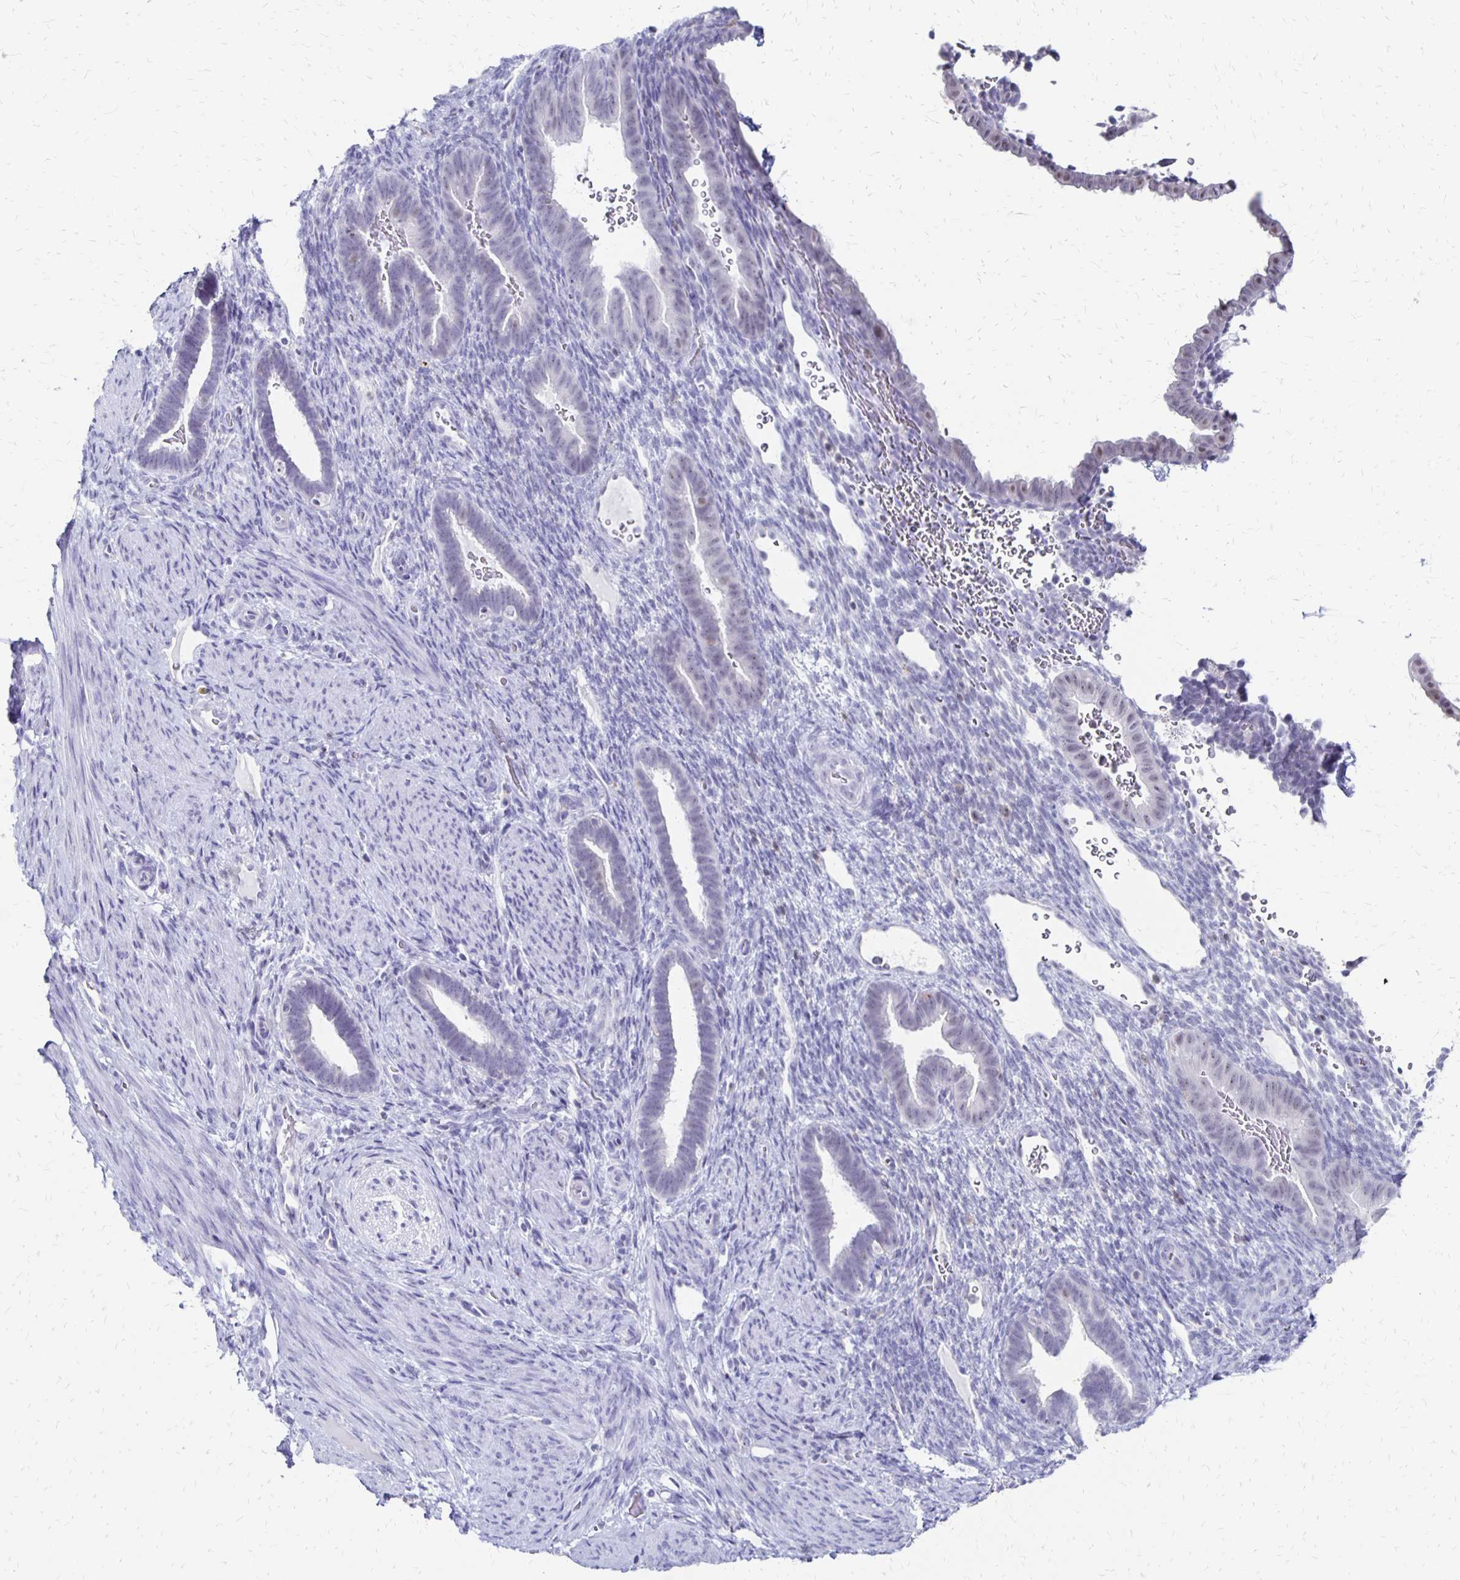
{"staining": {"intensity": "negative", "quantity": "none", "location": "none"}, "tissue": "endometrium", "cell_type": "Cells in endometrial stroma", "image_type": "normal", "snomed": [{"axis": "morphology", "description": "Normal tissue, NOS"}, {"axis": "topography", "description": "Endometrium"}], "caption": "A high-resolution histopathology image shows immunohistochemistry (IHC) staining of unremarkable endometrium, which exhibits no significant expression in cells in endometrial stroma. (Stains: DAB (3,3'-diaminobenzidine) immunohistochemistry with hematoxylin counter stain, Microscopy: brightfield microscopy at high magnification).", "gene": "SYT2", "patient": {"sex": "female", "age": 34}}